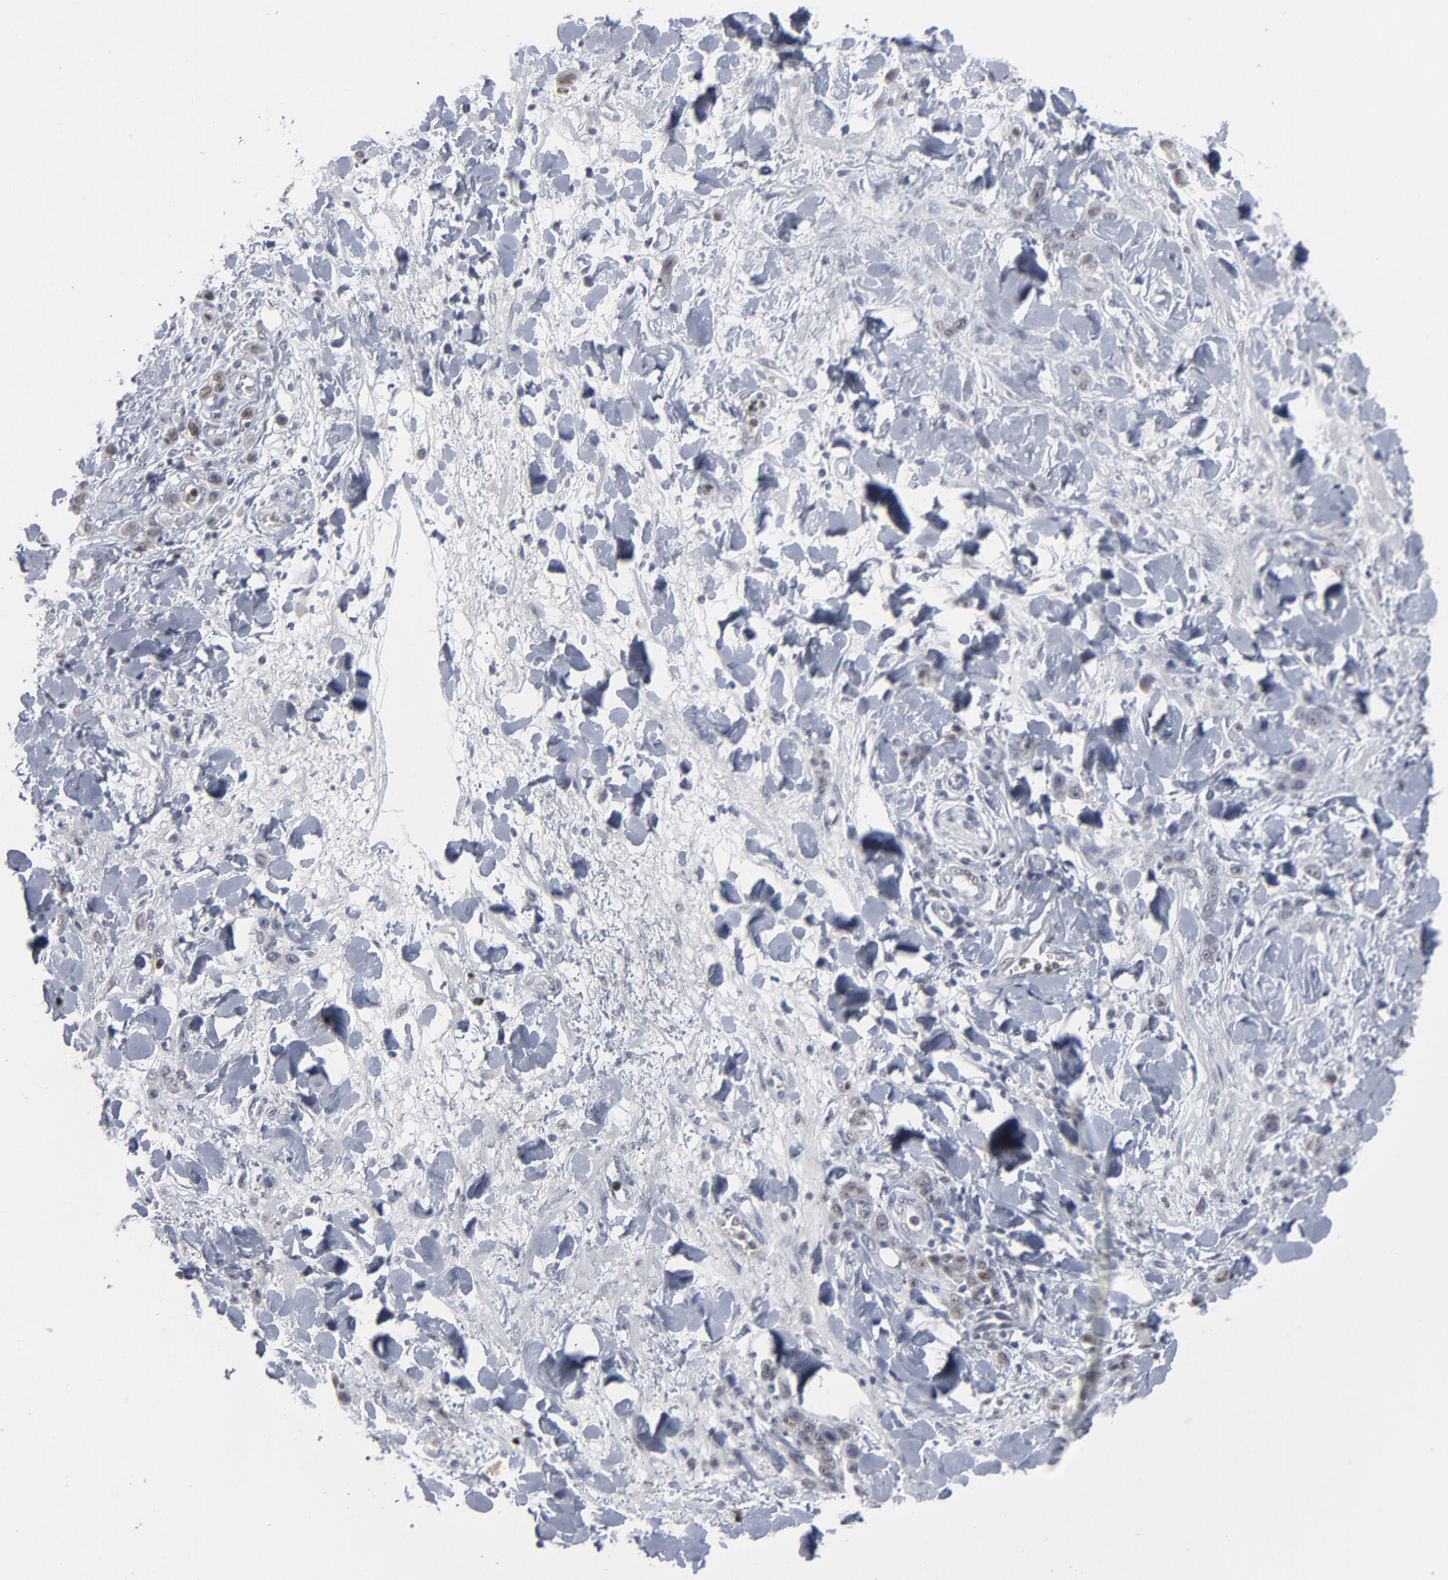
{"staining": {"intensity": "negative", "quantity": "none", "location": "none"}, "tissue": "stomach cancer", "cell_type": "Tumor cells", "image_type": "cancer", "snomed": [{"axis": "morphology", "description": "Normal tissue, NOS"}, {"axis": "morphology", "description": "Adenocarcinoma, NOS"}, {"axis": "topography", "description": "Stomach"}], "caption": "DAB immunohistochemical staining of stomach cancer (adenocarcinoma) exhibits no significant positivity in tumor cells.", "gene": "FOXN2", "patient": {"sex": "male", "age": 82}}